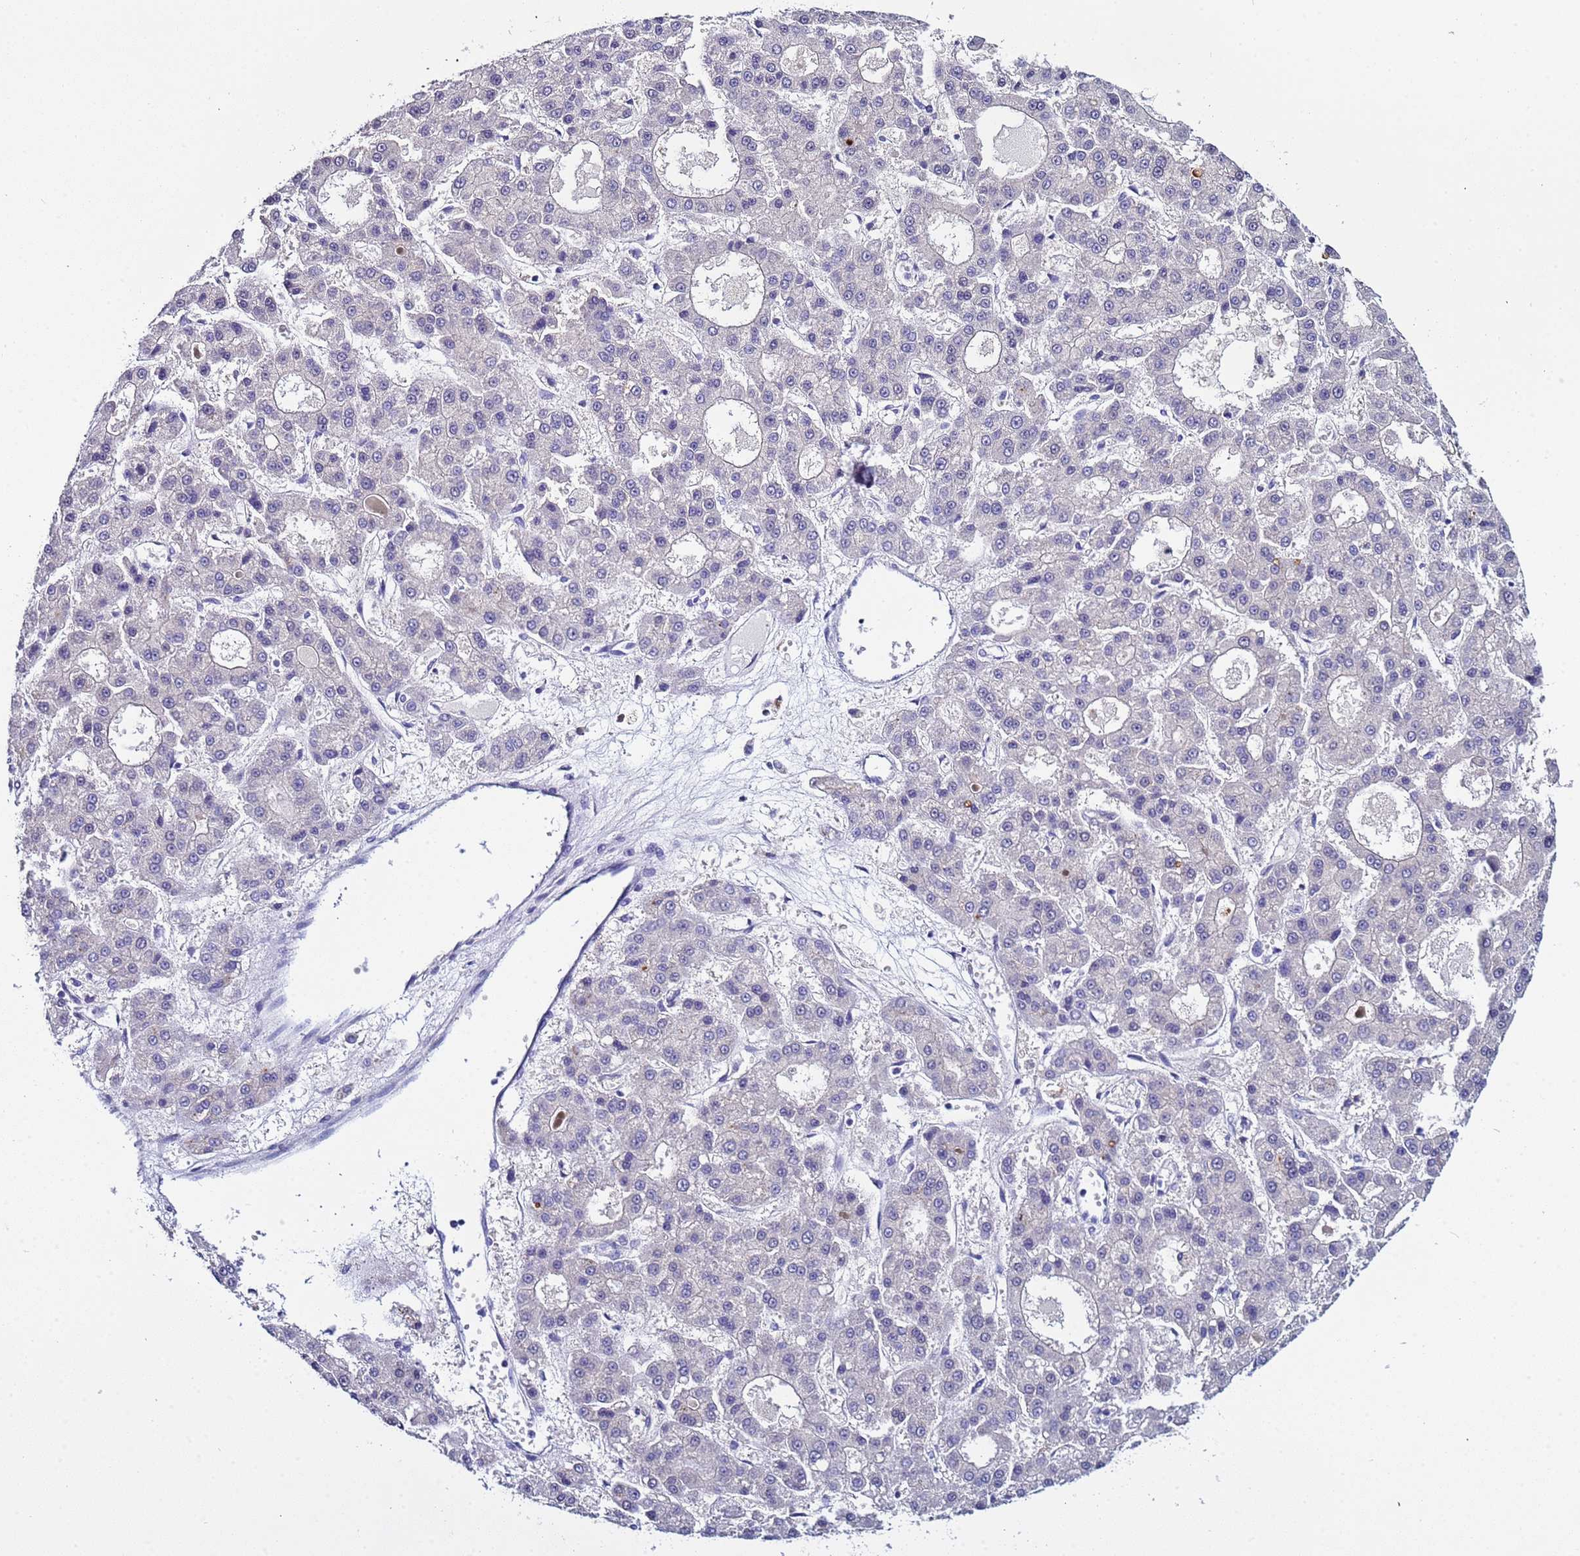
{"staining": {"intensity": "negative", "quantity": "none", "location": "none"}, "tissue": "liver cancer", "cell_type": "Tumor cells", "image_type": "cancer", "snomed": [{"axis": "morphology", "description": "Carcinoma, Hepatocellular, NOS"}, {"axis": "topography", "description": "Liver"}], "caption": "Immunohistochemistry of human liver cancer demonstrates no expression in tumor cells.", "gene": "ELMOD2", "patient": {"sex": "male", "age": 70}}